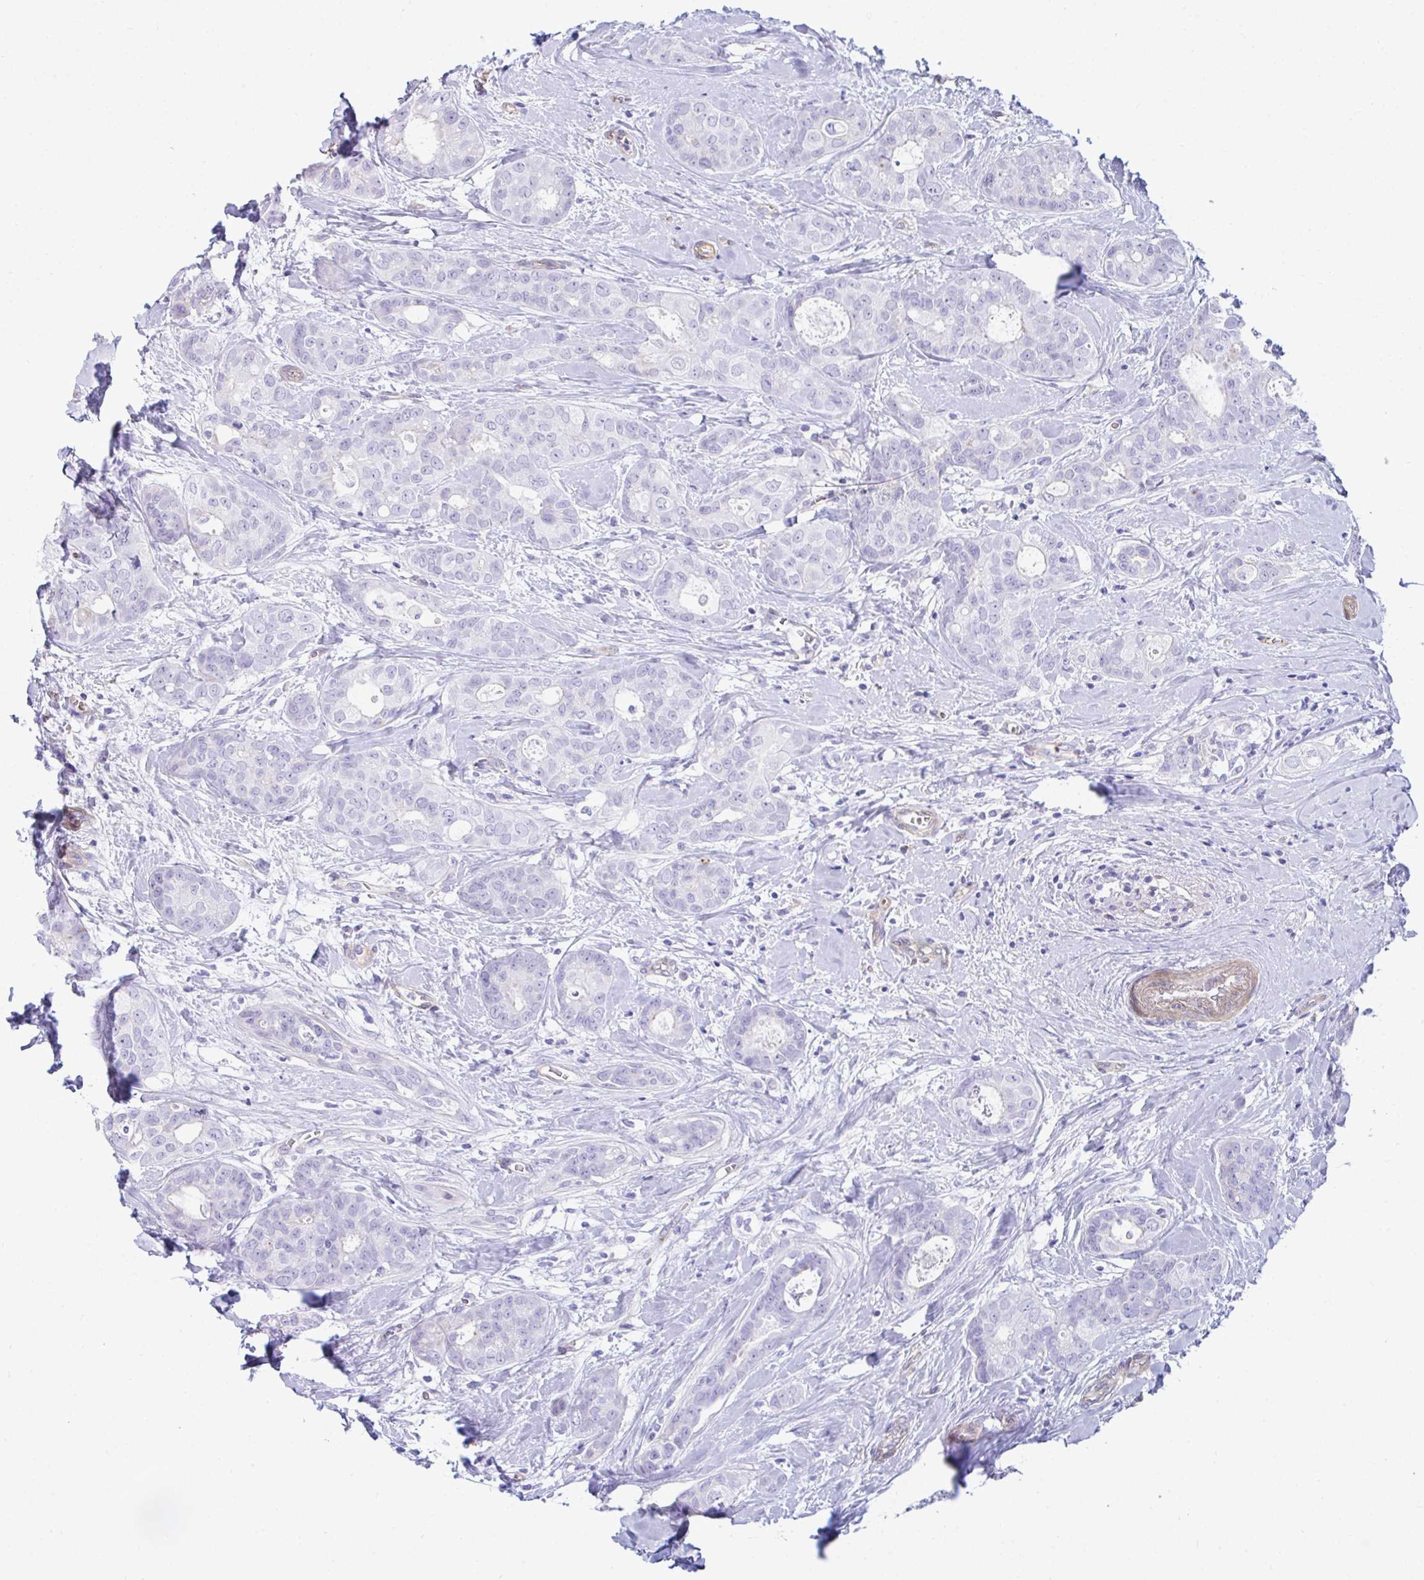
{"staining": {"intensity": "negative", "quantity": "none", "location": "none"}, "tissue": "breast cancer", "cell_type": "Tumor cells", "image_type": "cancer", "snomed": [{"axis": "morphology", "description": "Duct carcinoma"}, {"axis": "topography", "description": "Breast"}], "caption": "Protein analysis of breast cancer (invasive ductal carcinoma) displays no significant expression in tumor cells. The staining was performed using DAB to visualize the protein expression in brown, while the nuclei were stained in blue with hematoxylin (Magnification: 20x).", "gene": "UBL3", "patient": {"sex": "female", "age": 45}}